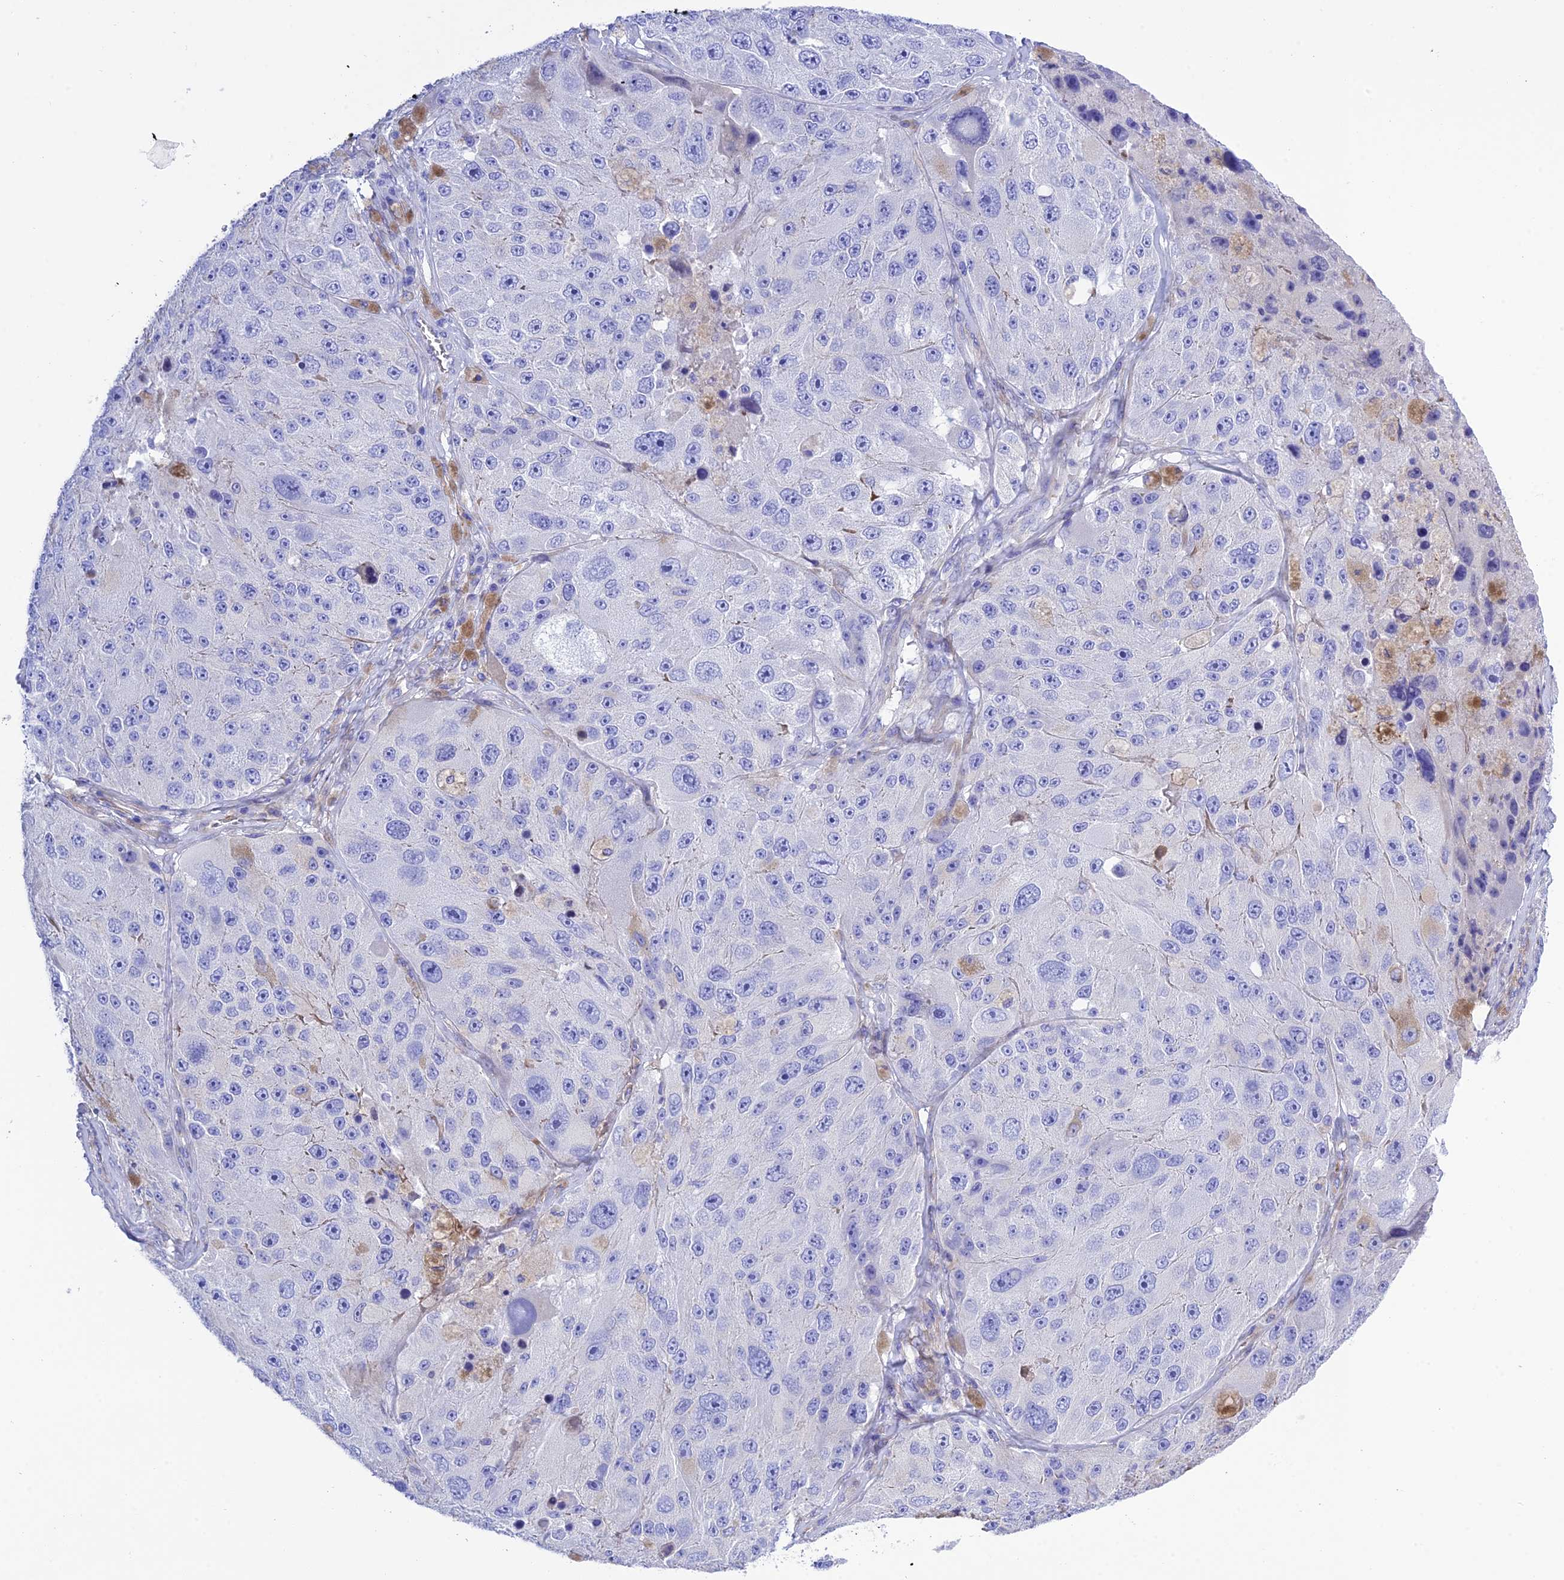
{"staining": {"intensity": "negative", "quantity": "none", "location": "none"}, "tissue": "melanoma", "cell_type": "Tumor cells", "image_type": "cancer", "snomed": [{"axis": "morphology", "description": "Malignant melanoma, Metastatic site"}, {"axis": "topography", "description": "Lymph node"}], "caption": "Immunohistochemical staining of melanoma displays no significant staining in tumor cells.", "gene": "FRA10AC1", "patient": {"sex": "male", "age": 62}}